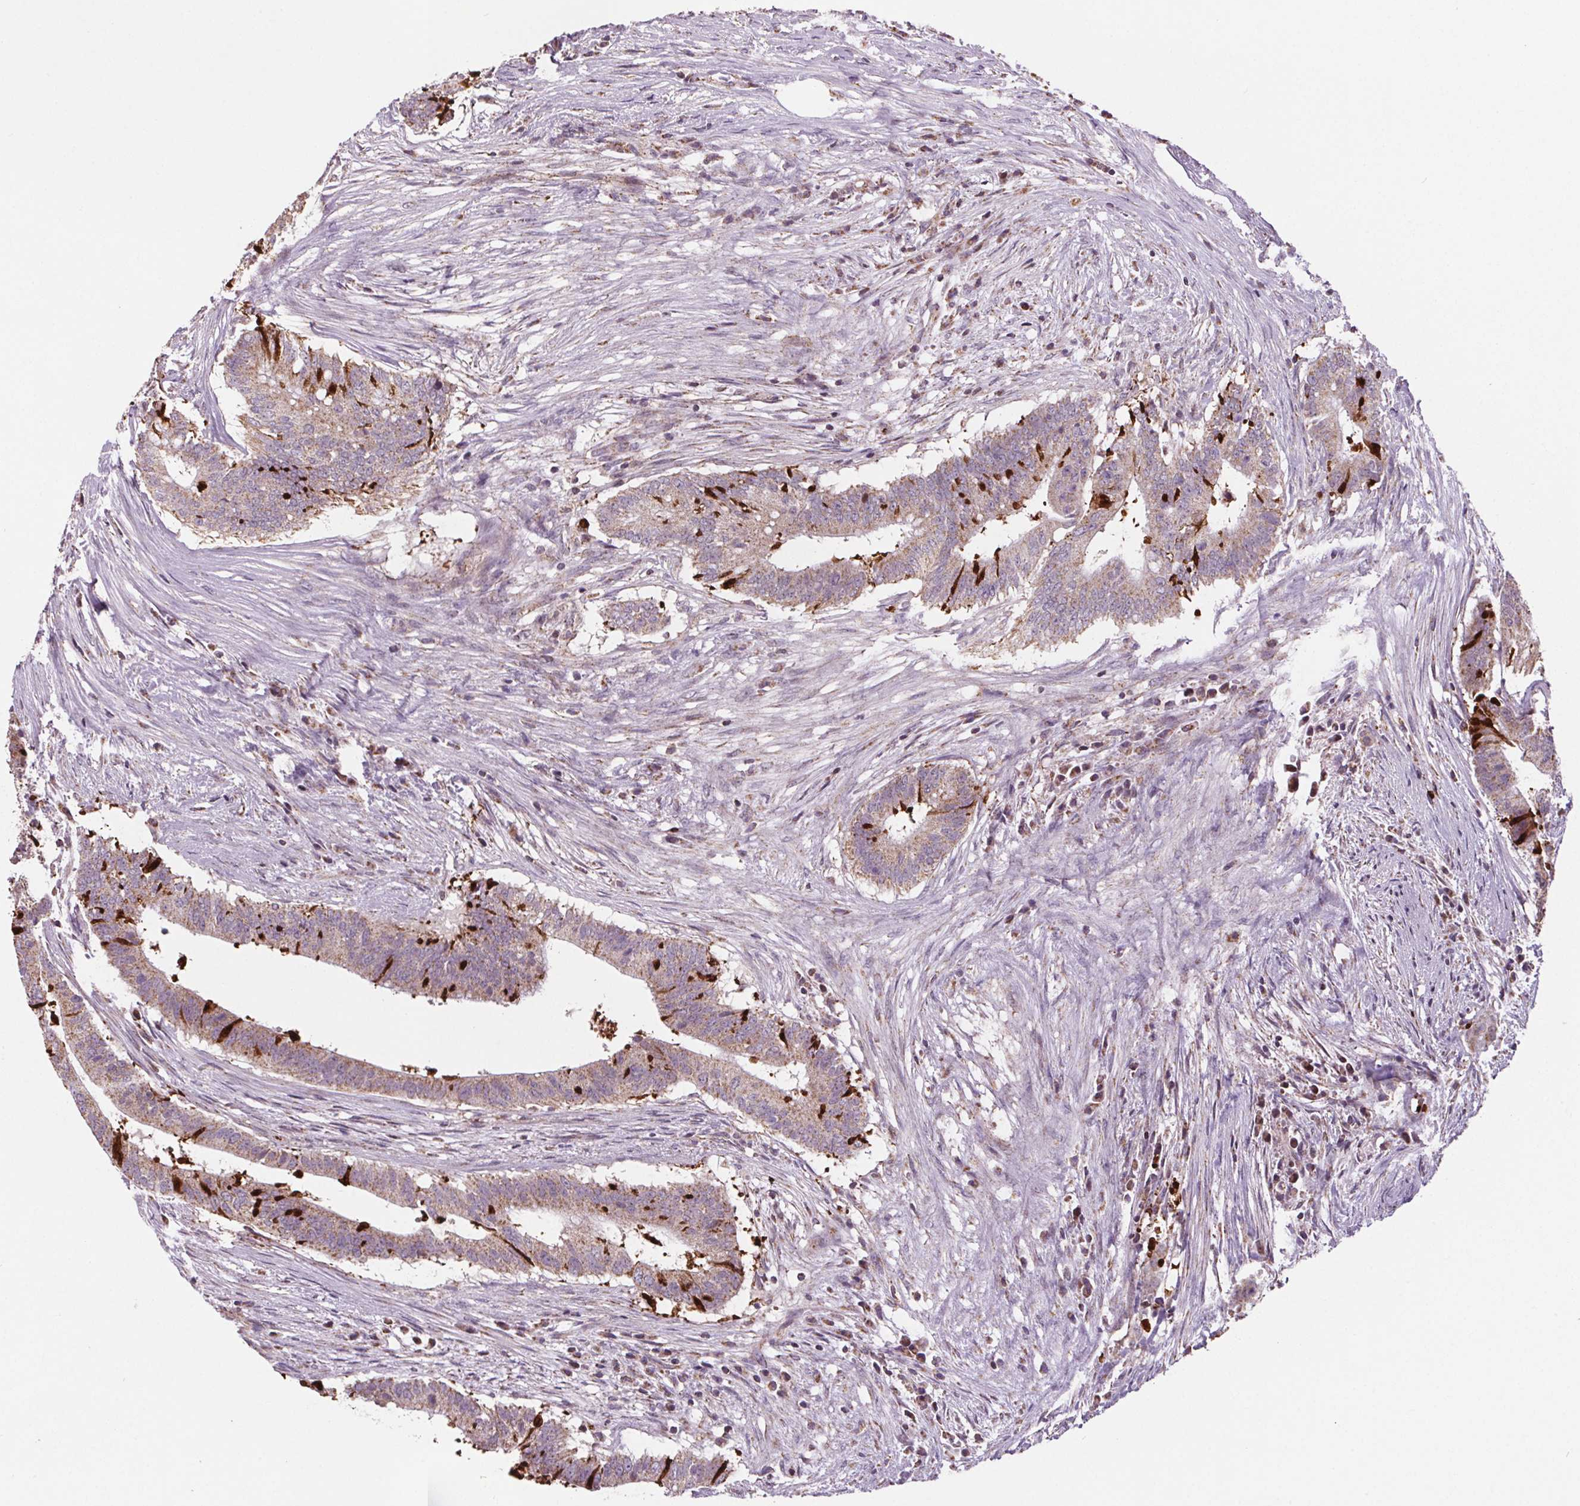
{"staining": {"intensity": "weak", "quantity": ">75%", "location": "cytoplasmic/membranous"}, "tissue": "colorectal cancer", "cell_type": "Tumor cells", "image_type": "cancer", "snomed": [{"axis": "morphology", "description": "Adenocarcinoma, NOS"}, {"axis": "topography", "description": "Colon"}], "caption": "Colorectal adenocarcinoma stained with DAB immunohistochemistry (IHC) displays low levels of weak cytoplasmic/membranous expression in approximately >75% of tumor cells.", "gene": "SUCLA2", "patient": {"sex": "female", "age": 43}}